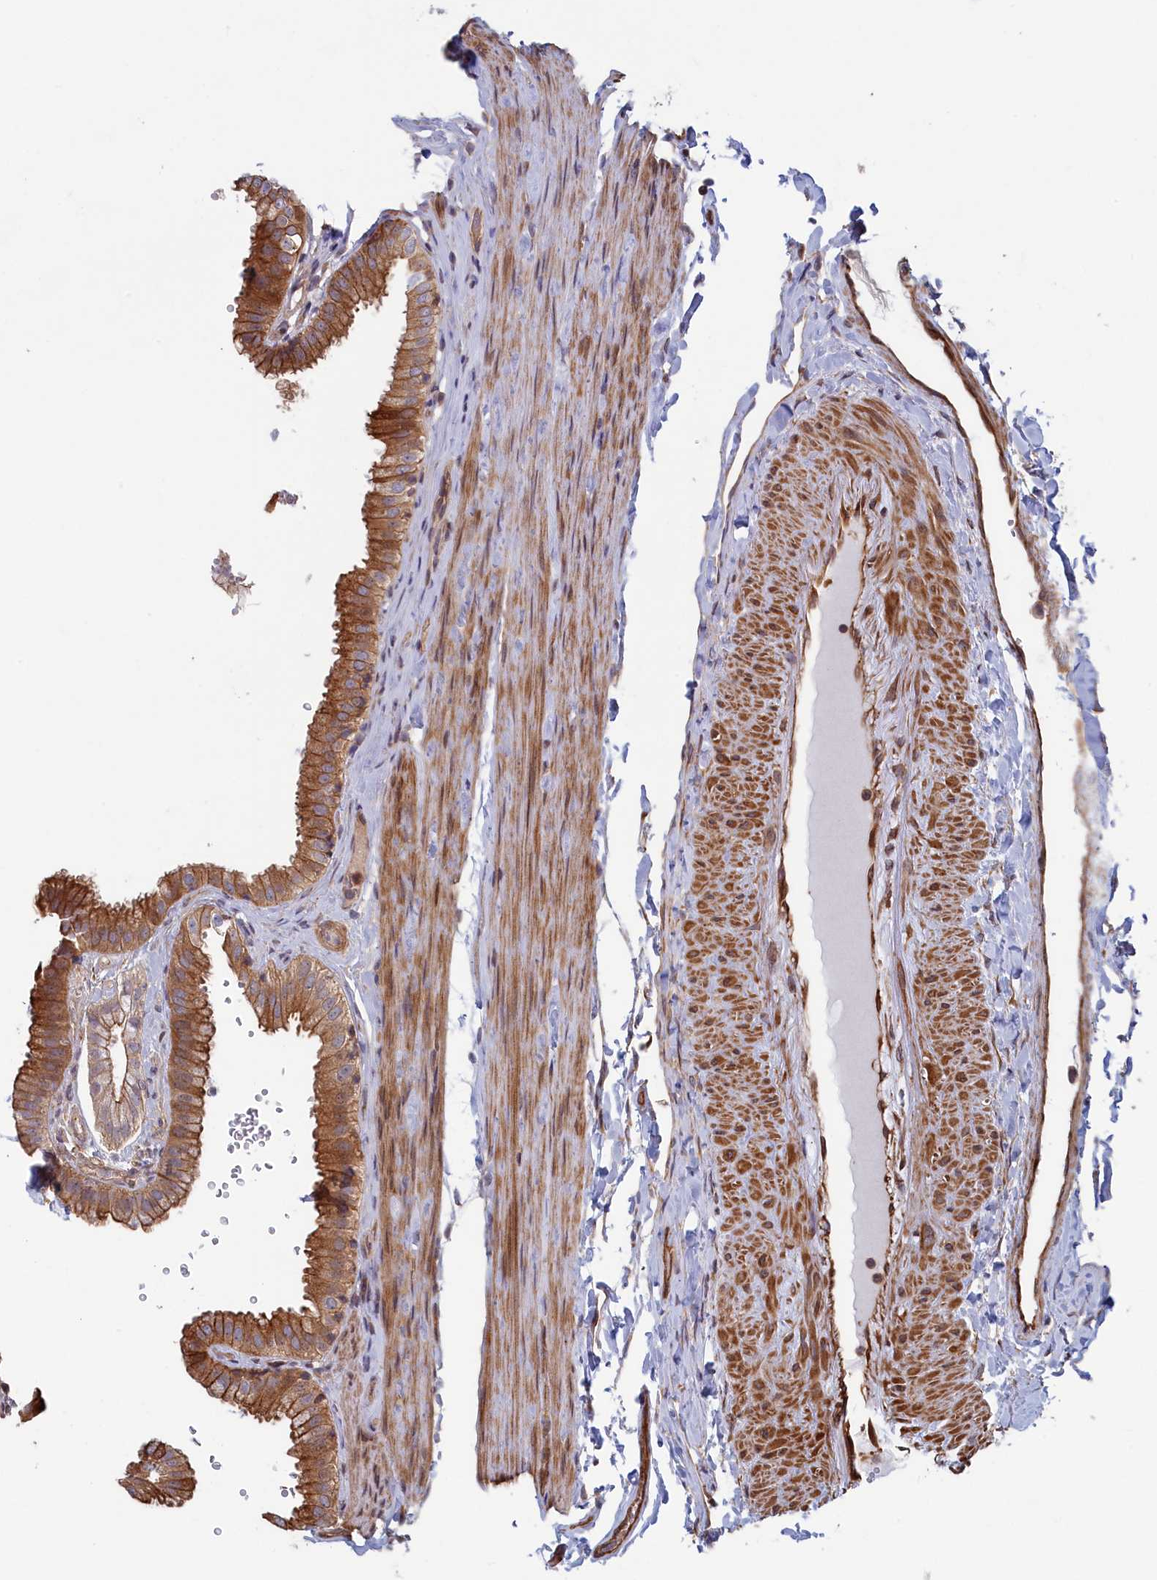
{"staining": {"intensity": "strong", "quantity": ">75%", "location": "cytoplasmic/membranous"}, "tissue": "gallbladder", "cell_type": "Glandular cells", "image_type": "normal", "snomed": [{"axis": "morphology", "description": "Normal tissue, NOS"}, {"axis": "topography", "description": "Gallbladder"}], "caption": "Glandular cells display strong cytoplasmic/membranous staining in about >75% of cells in unremarkable gallbladder. The protein is stained brown, and the nuclei are stained in blue (DAB IHC with brightfield microscopy, high magnification).", "gene": "RILPL1", "patient": {"sex": "female", "age": 61}}